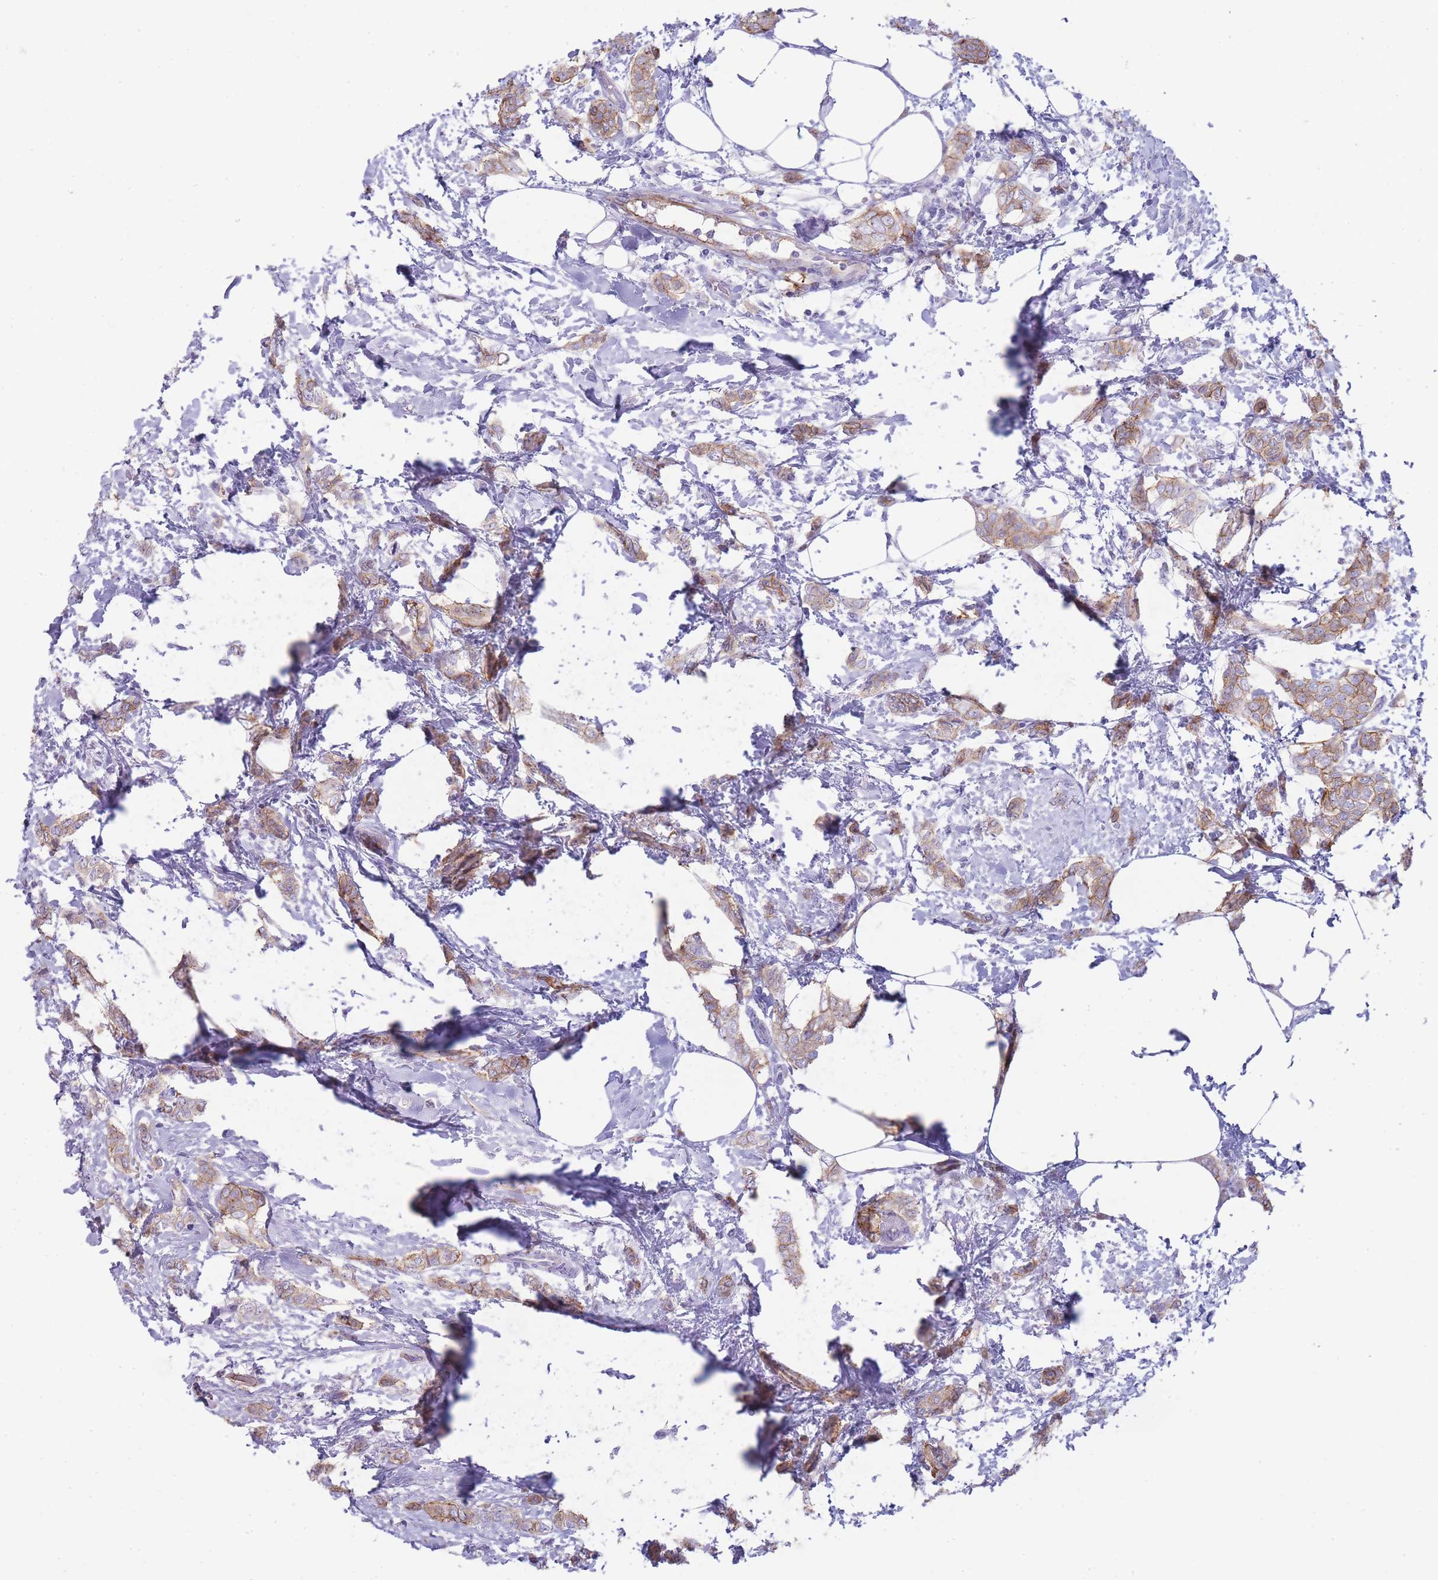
{"staining": {"intensity": "moderate", "quantity": ">75%", "location": "cytoplasmic/membranous"}, "tissue": "breast cancer", "cell_type": "Tumor cells", "image_type": "cancer", "snomed": [{"axis": "morphology", "description": "Duct carcinoma"}, {"axis": "topography", "description": "Breast"}], "caption": "Brown immunohistochemical staining in human invasive ductal carcinoma (breast) displays moderate cytoplasmic/membranous positivity in approximately >75% of tumor cells.", "gene": "UTP14A", "patient": {"sex": "female", "age": 72}}